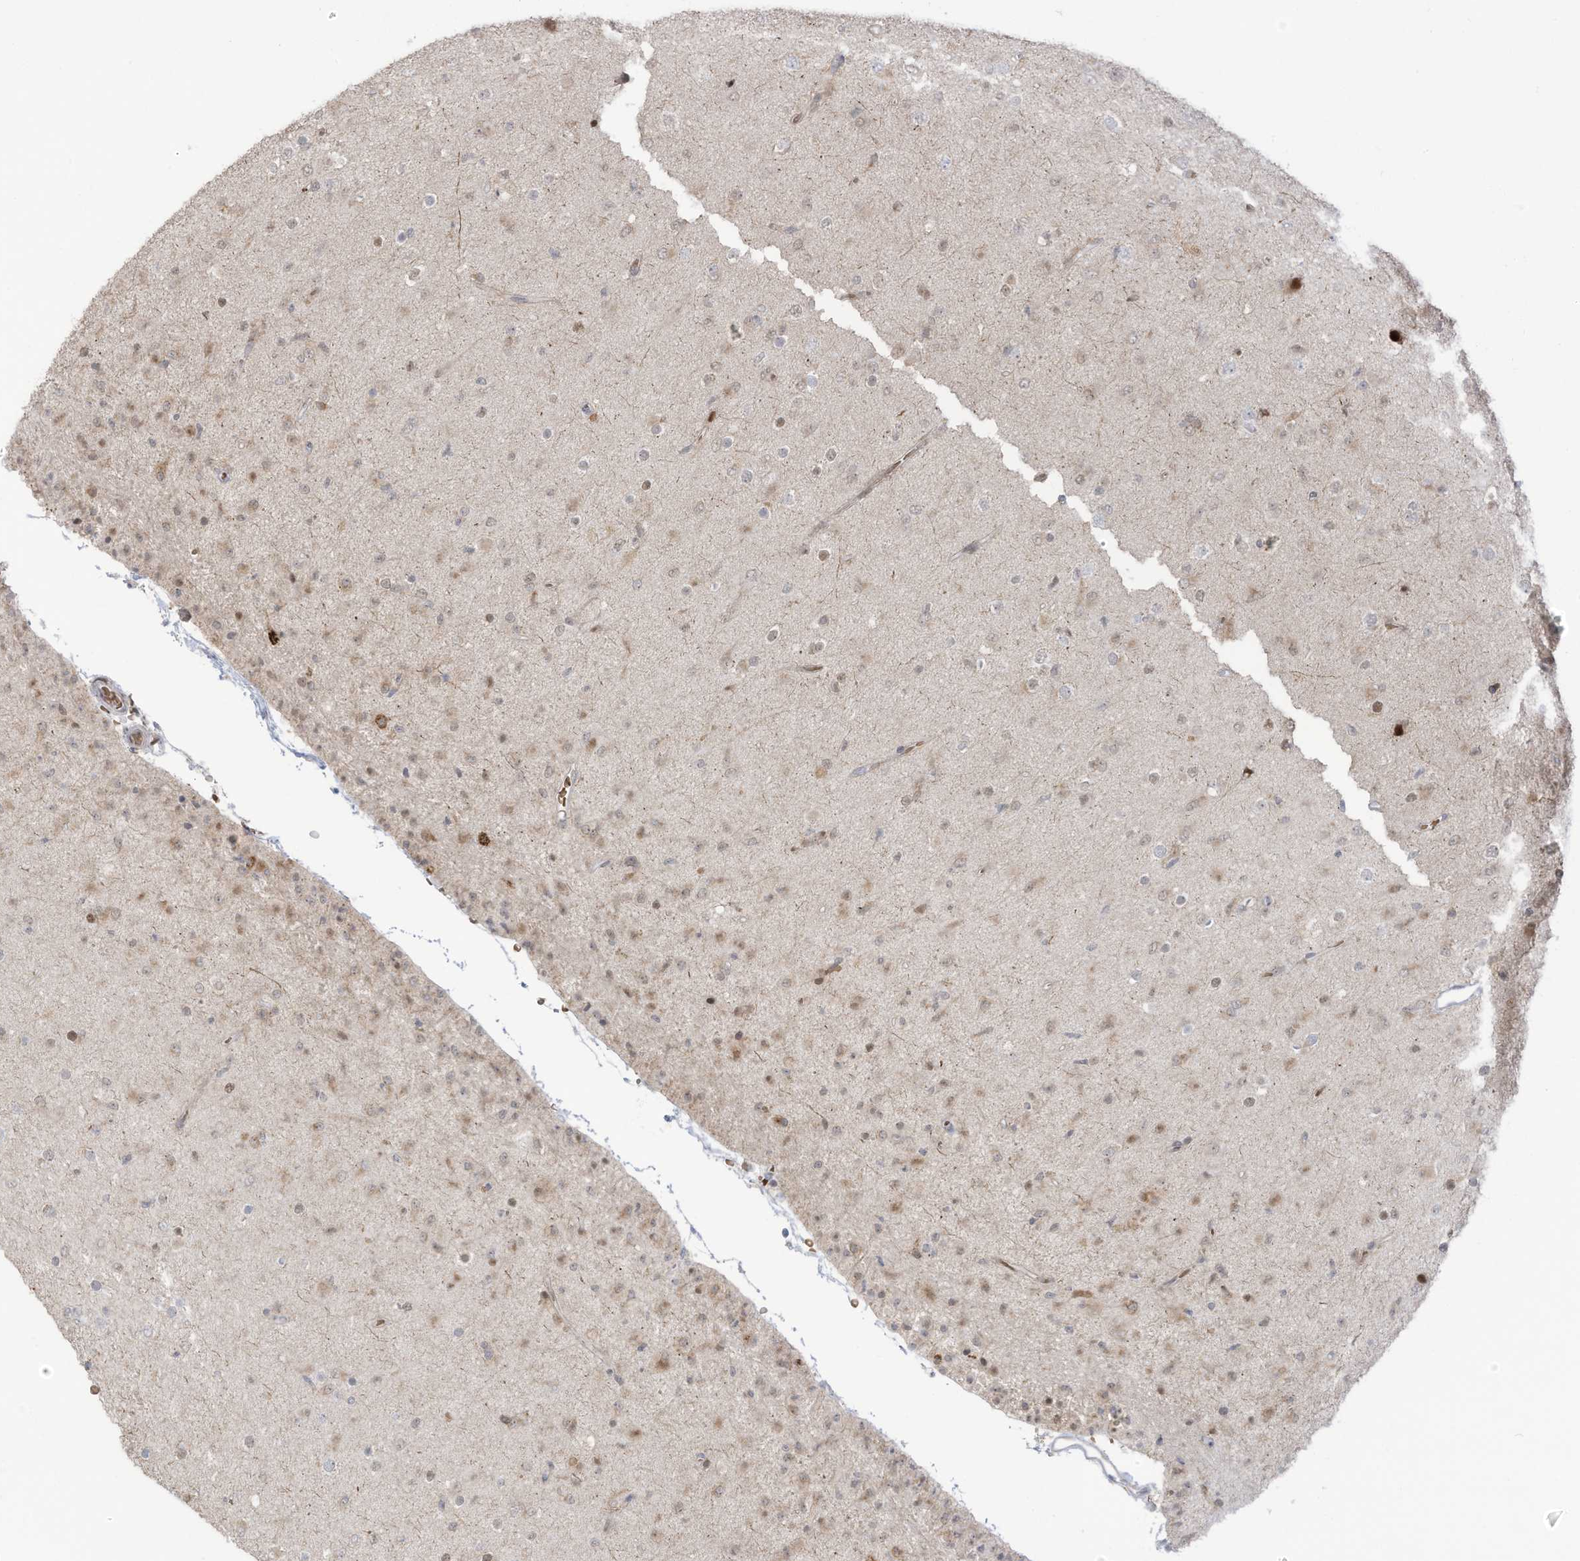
{"staining": {"intensity": "weak", "quantity": "<25%", "location": "nuclear"}, "tissue": "glioma", "cell_type": "Tumor cells", "image_type": "cancer", "snomed": [{"axis": "morphology", "description": "Glioma, malignant, Low grade"}, {"axis": "topography", "description": "Brain"}], "caption": "High power microscopy image of an immunohistochemistry photomicrograph of malignant glioma (low-grade), revealing no significant positivity in tumor cells. The staining is performed using DAB brown chromogen with nuclei counter-stained in using hematoxylin.", "gene": "ZCWPW2", "patient": {"sex": "male", "age": 65}}